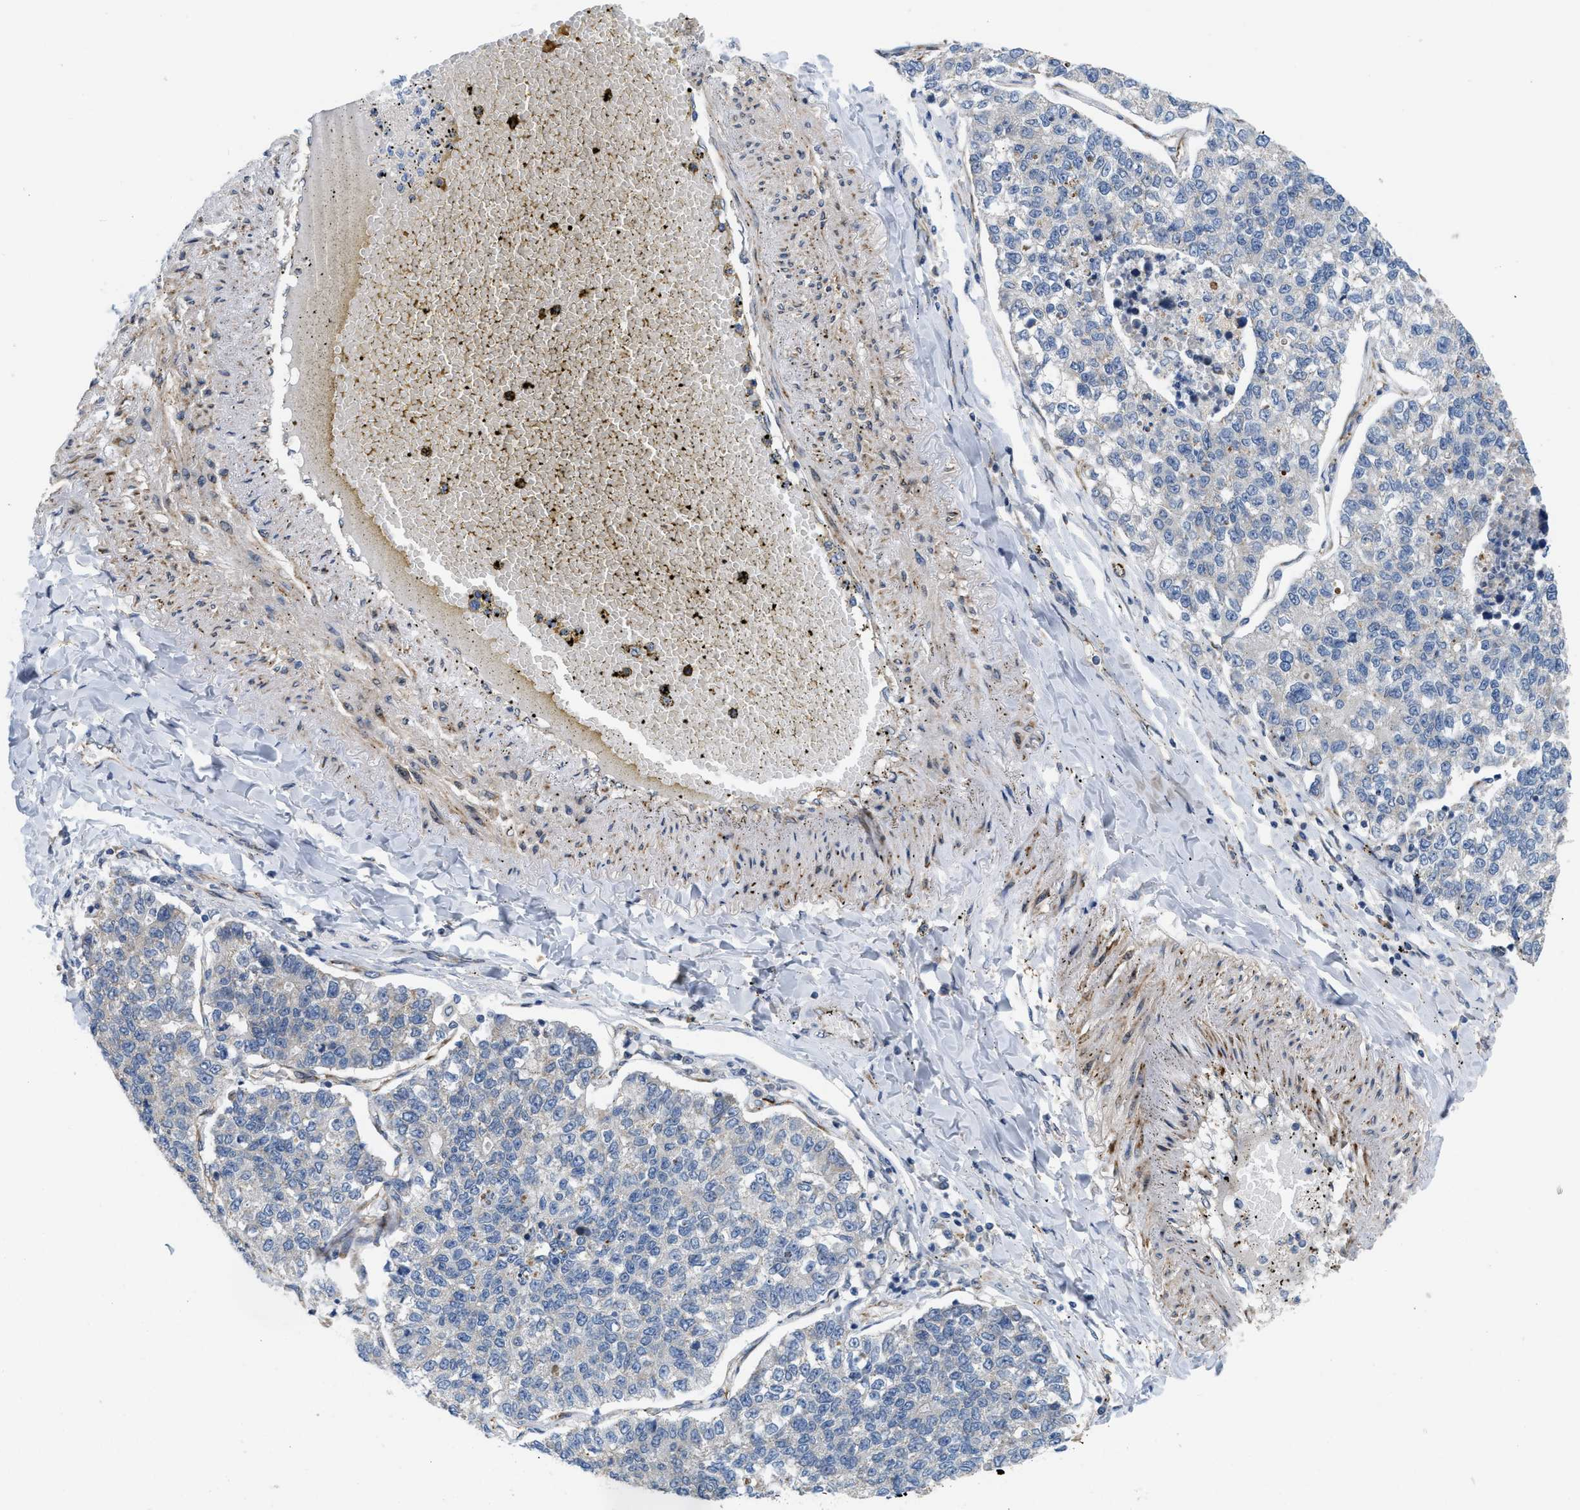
{"staining": {"intensity": "negative", "quantity": "none", "location": "none"}, "tissue": "lung cancer", "cell_type": "Tumor cells", "image_type": "cancer", "snomed": [{"axis": "morphology", "description": "Adenocarcinoma, NOS"}, {"axis": "topography", "description": "Lung"}], "caption": "High power microscopy image of an IHC histopathology image of lung adenocarcinoma, revealing no significant positivity in tumor cells.", "gene": "EOGT", "patient": {"sex": "male", "age": 49}}